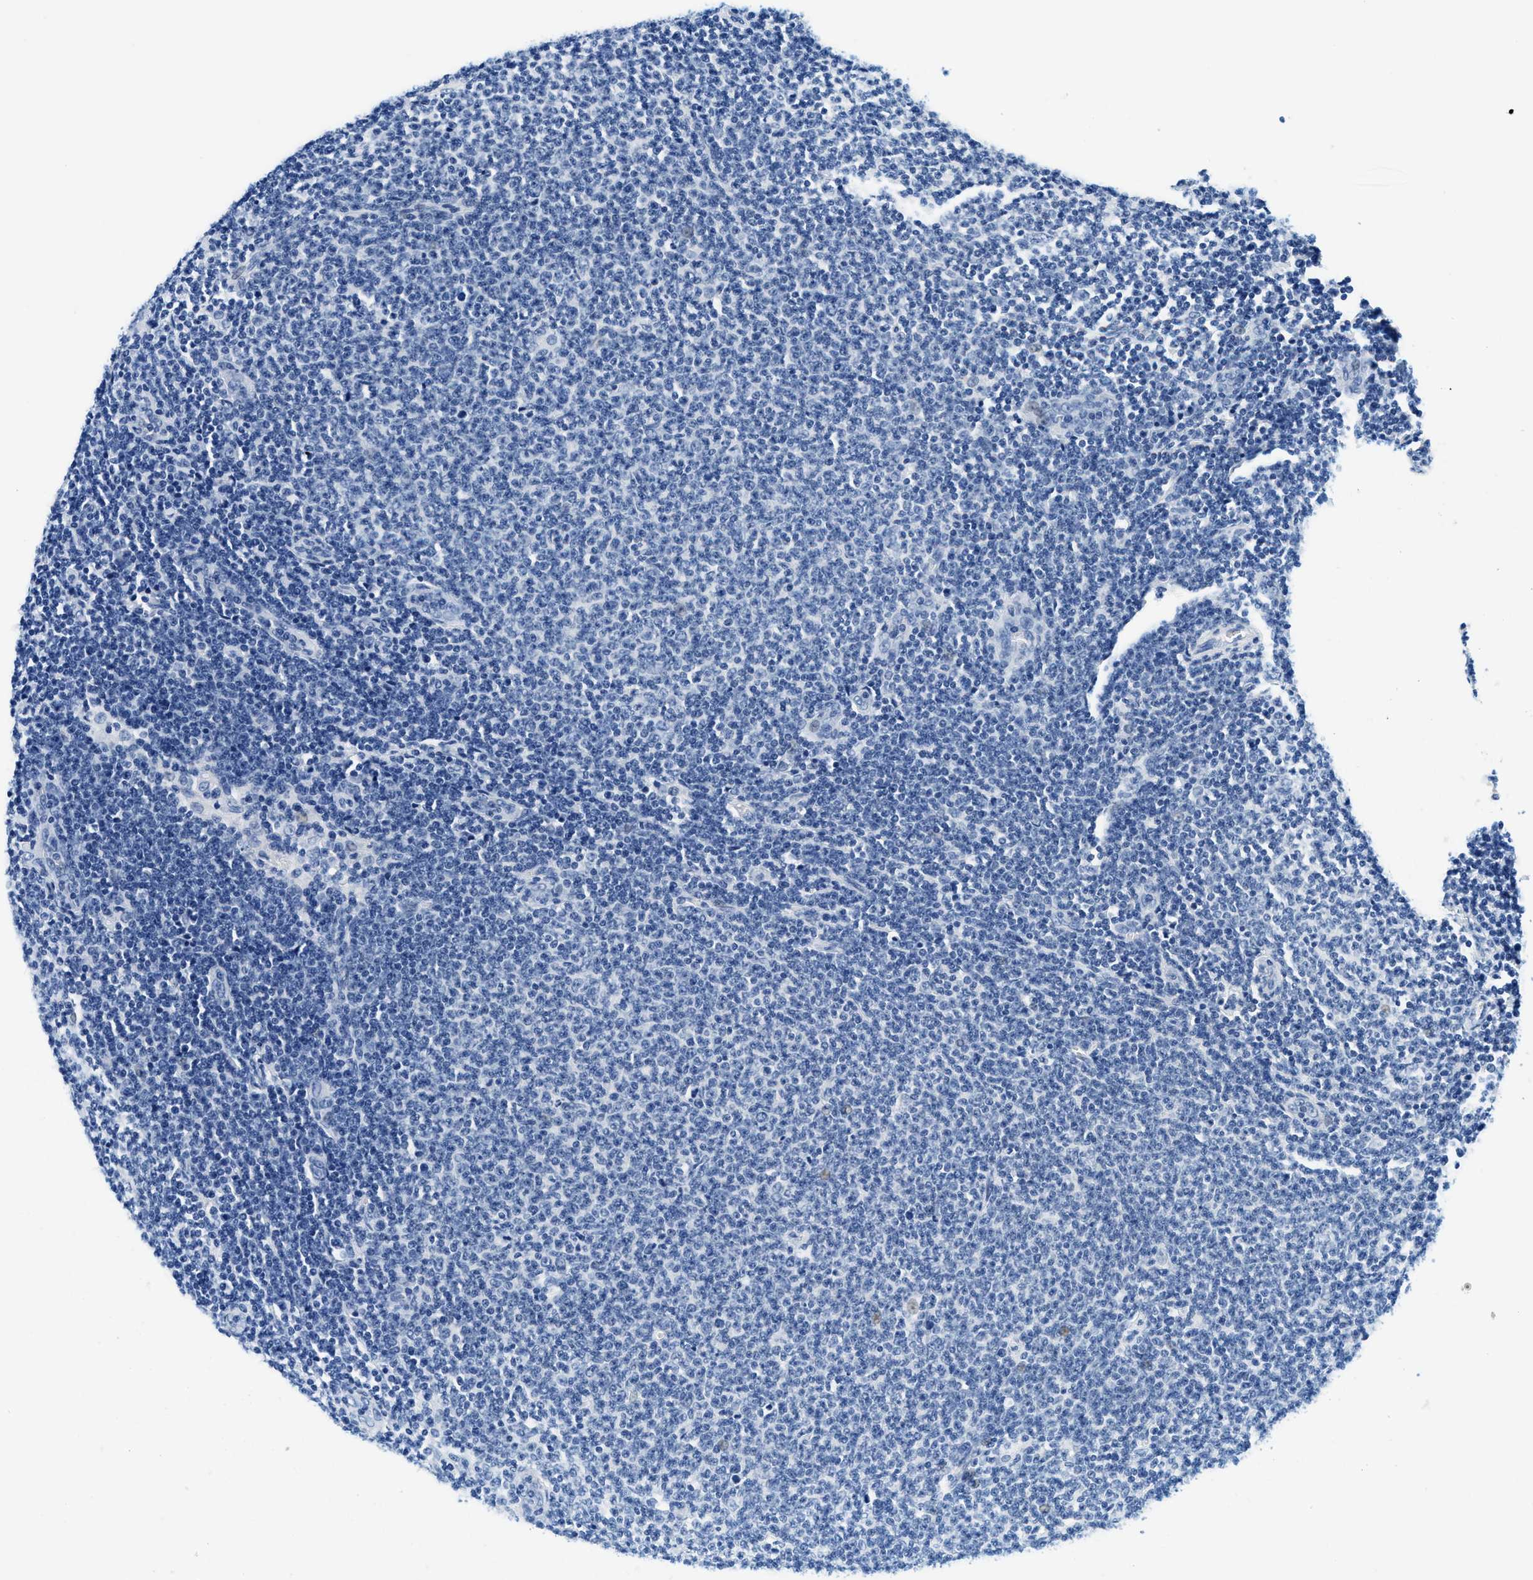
{"staining": {"intensity": "negative", "quantity": "none", "location": "none"}, "tissue": "lymphoma", "cell_type": "Tumor cells", "image_type": "cancer", "snomed": [{"axis": "morphology", "description": "Malignant lymphoma, non-Hodgkin's type, Low grade"}, {"axis": "topography", "description": "Lymph node"}], "caption": "Immunohistochemistry photomicrograph of lymphoma stained for a protein (brown), which exhibits no positivity in tumor cells. Nuclei are stained in blue.", "gene": "GSTM3", "patient": {"sex": "male", "age": 66}}